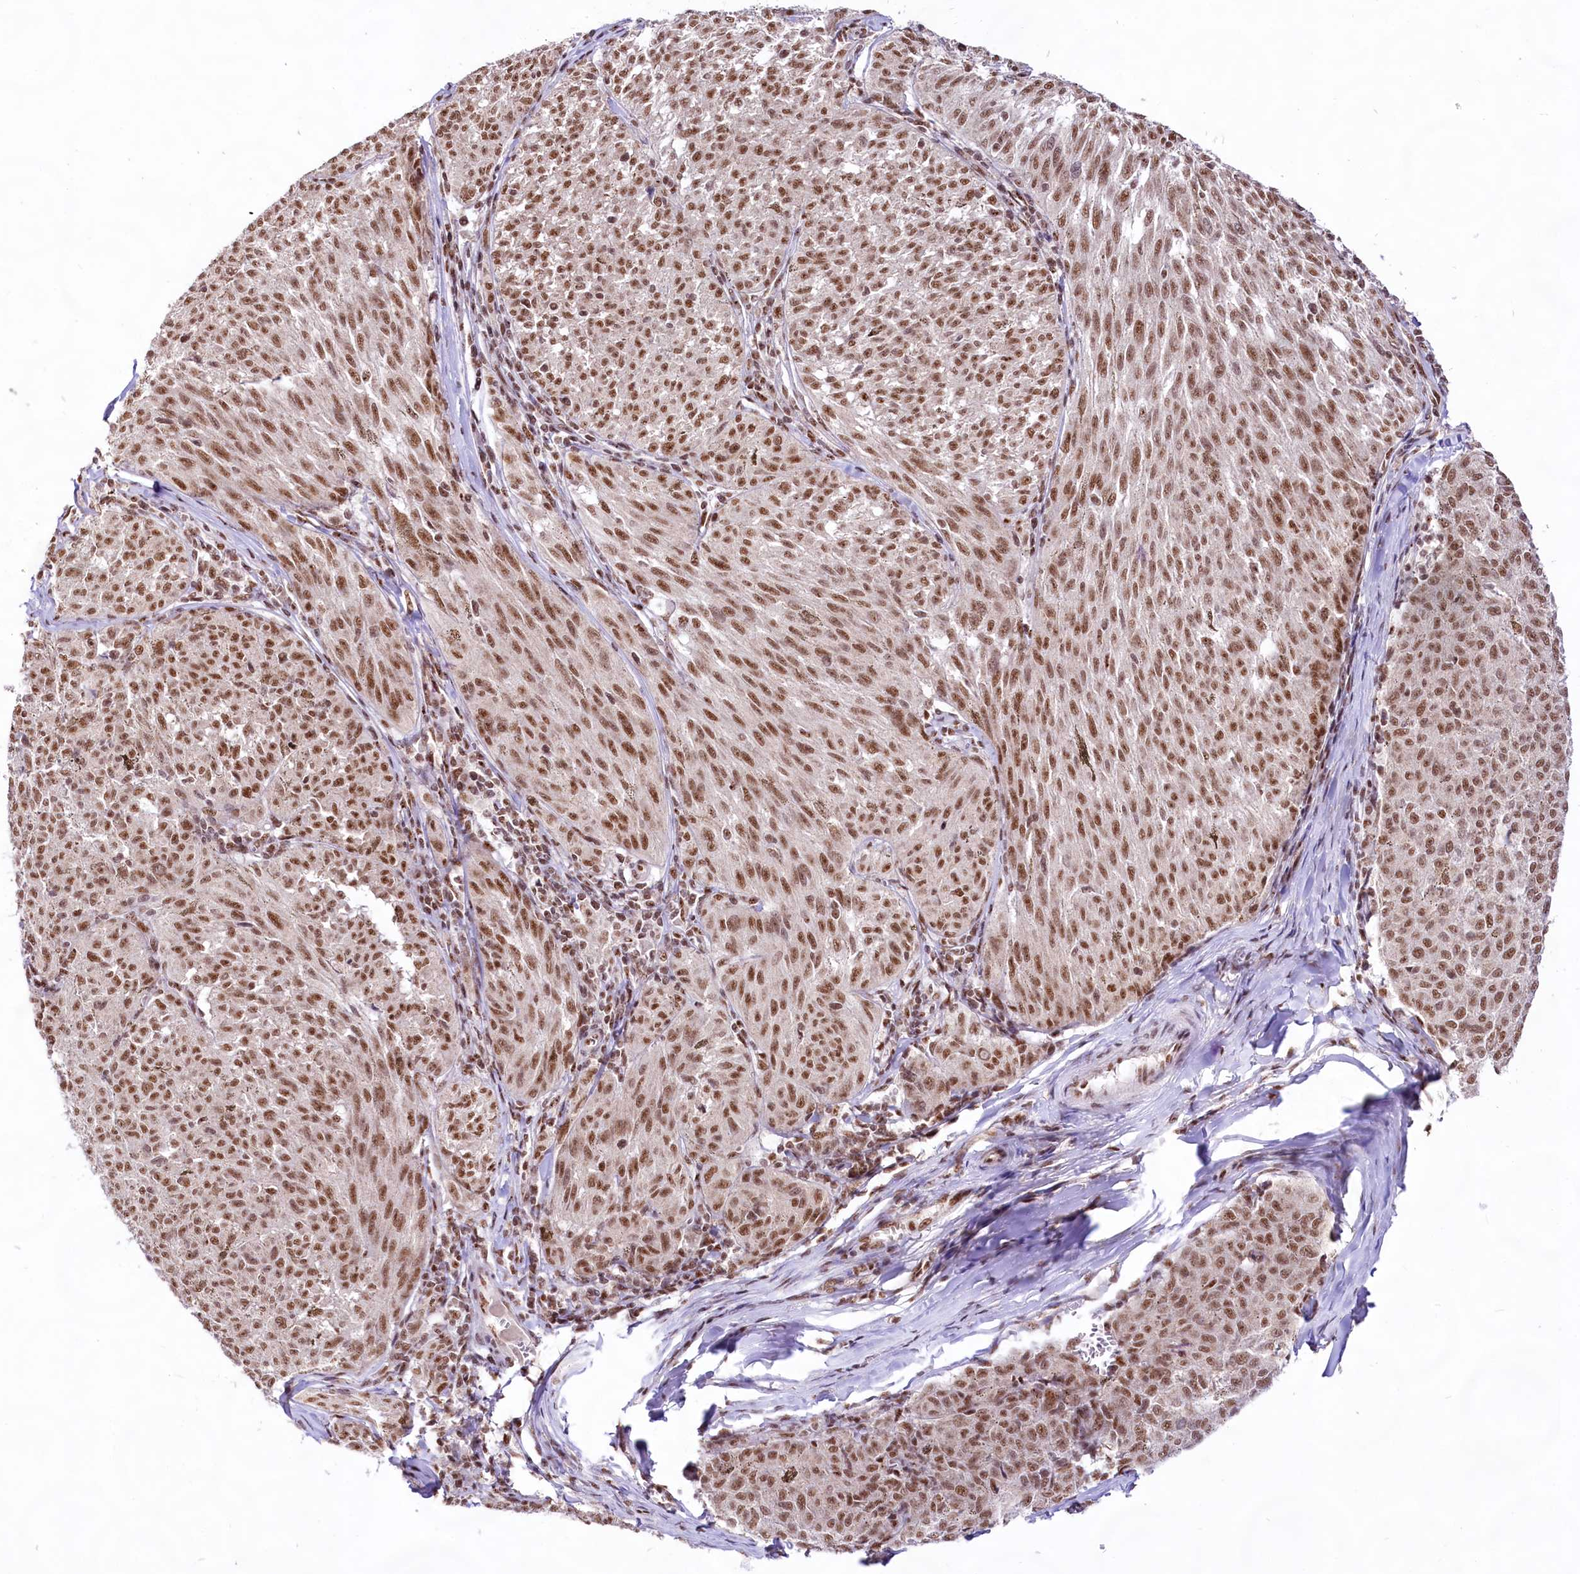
{"staining": {"intensity": "moderate", "quantity": ">75%", "location": "nuclear"}, "tissue": "melanoma", "cell_type": "Tumor cells", "image_type": "cancer", "snomed": [{"axis": "morphology", "description": "Malignant melanoma, NOS"}, {"axis": "topography", "description": "Skin"}], "caption": "Human malignant melanoma stained with a brown dye demonstrates moderate nuclear positive expression in approximately >75% of tumor cells.", "gene": "HIRA", "patient": {"sex": "female", "age": 72}}